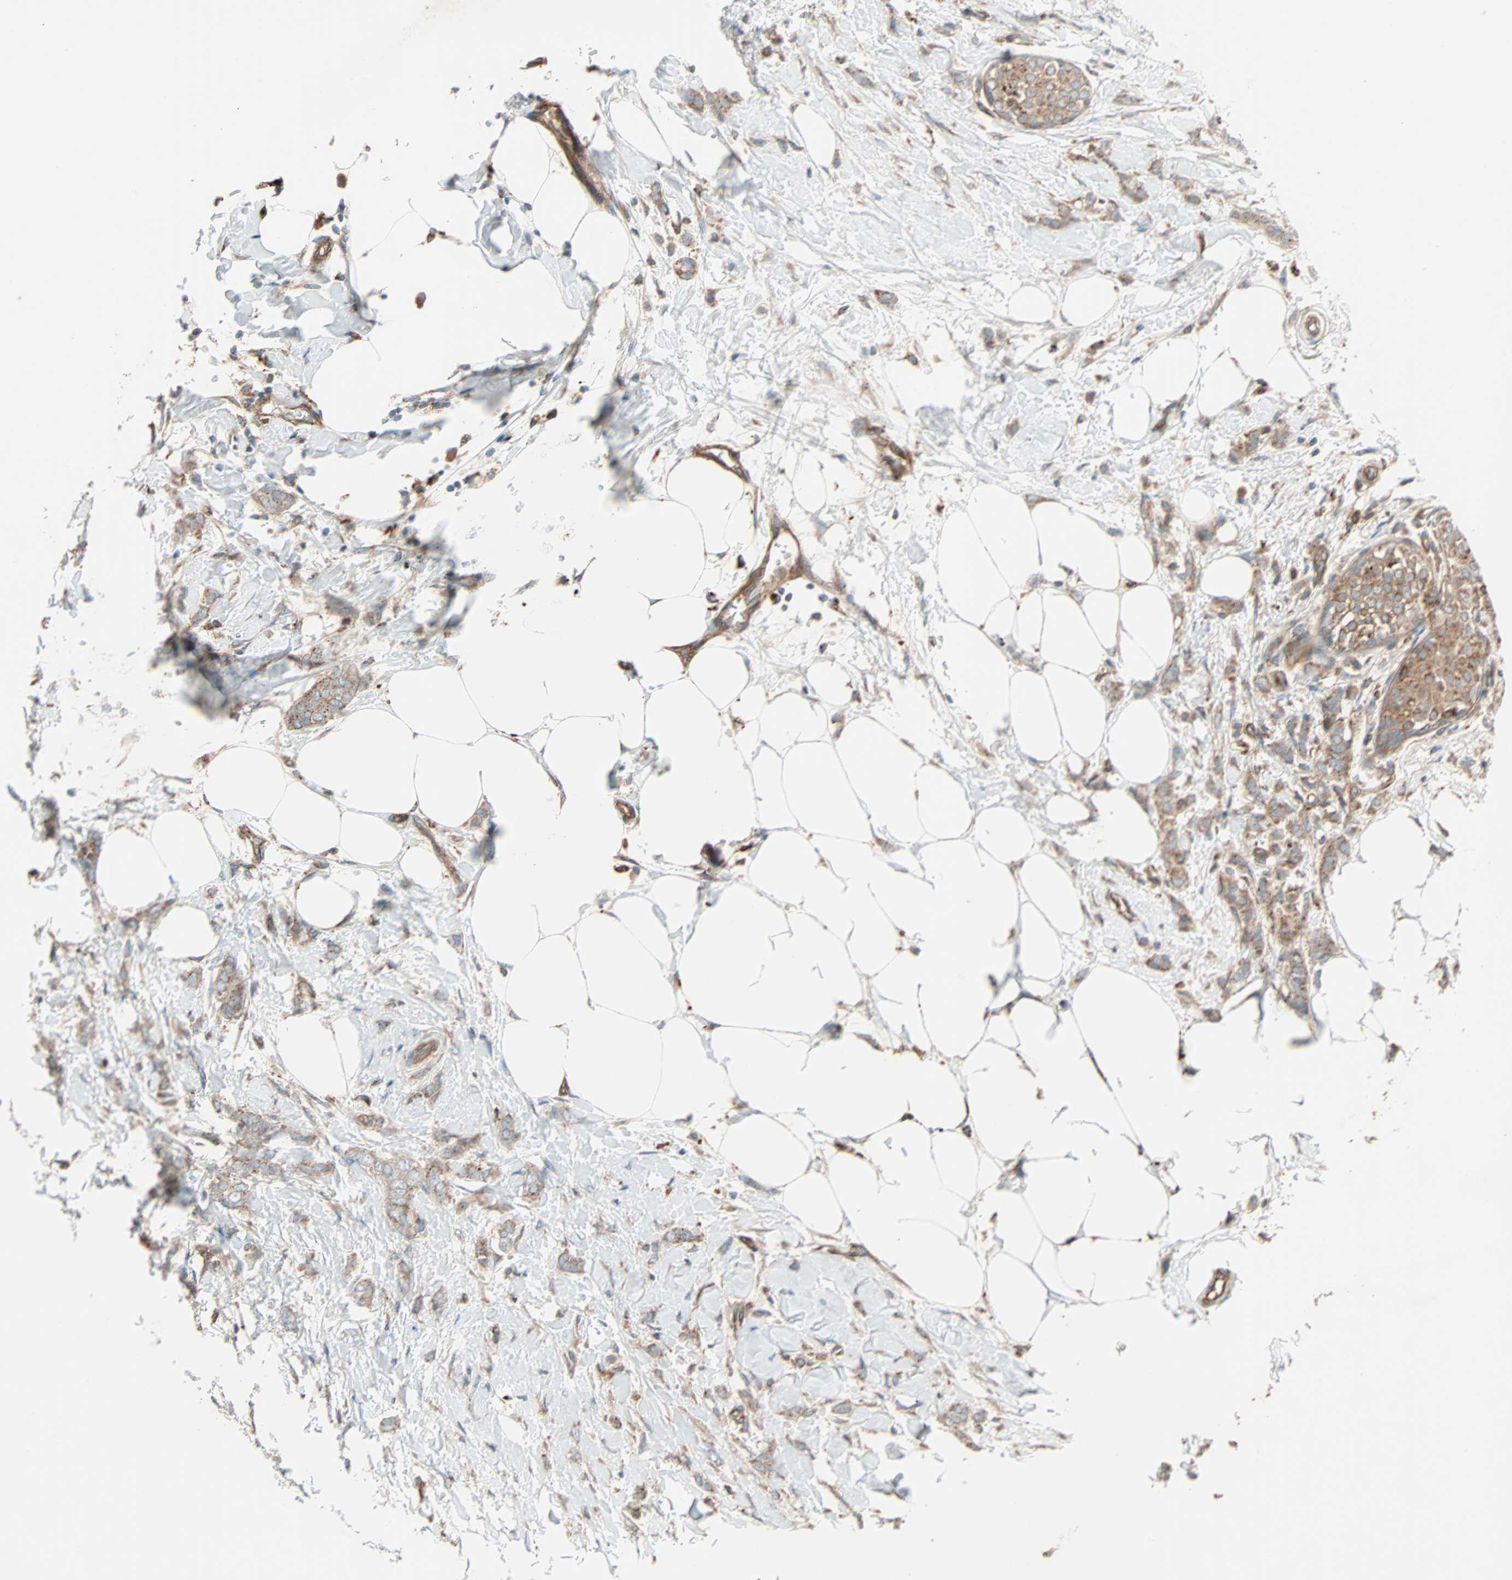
{"staining": {"intensity": "moderate", "quantity": ">75%", "location": "cytoplasmic/membranous"}, "tissue": "breast cancer", "cell_type": "Tumor cells", "image_type": "cancer", "snomed": [{"axis": "morphology", "description": "Lobular carcinoma, in situ"}, {"axis": "morphology", "description": "Lobular carcinoma"}, {"axis": "topography", "description": "Breast"}], "caption": "IHC image of neoplastic tissue: human lobular carcinoma in situ (breast) stained using immunohistochemistry (IHC) exhibits medium levels of moderate protein expression localized specifically in the cytoplasmic/membranous of tumor cells, appearing as a cytoplasmic/membranous brown color.", "gene": "PHYH", "patient": {"sex": "female", "age": 41}}